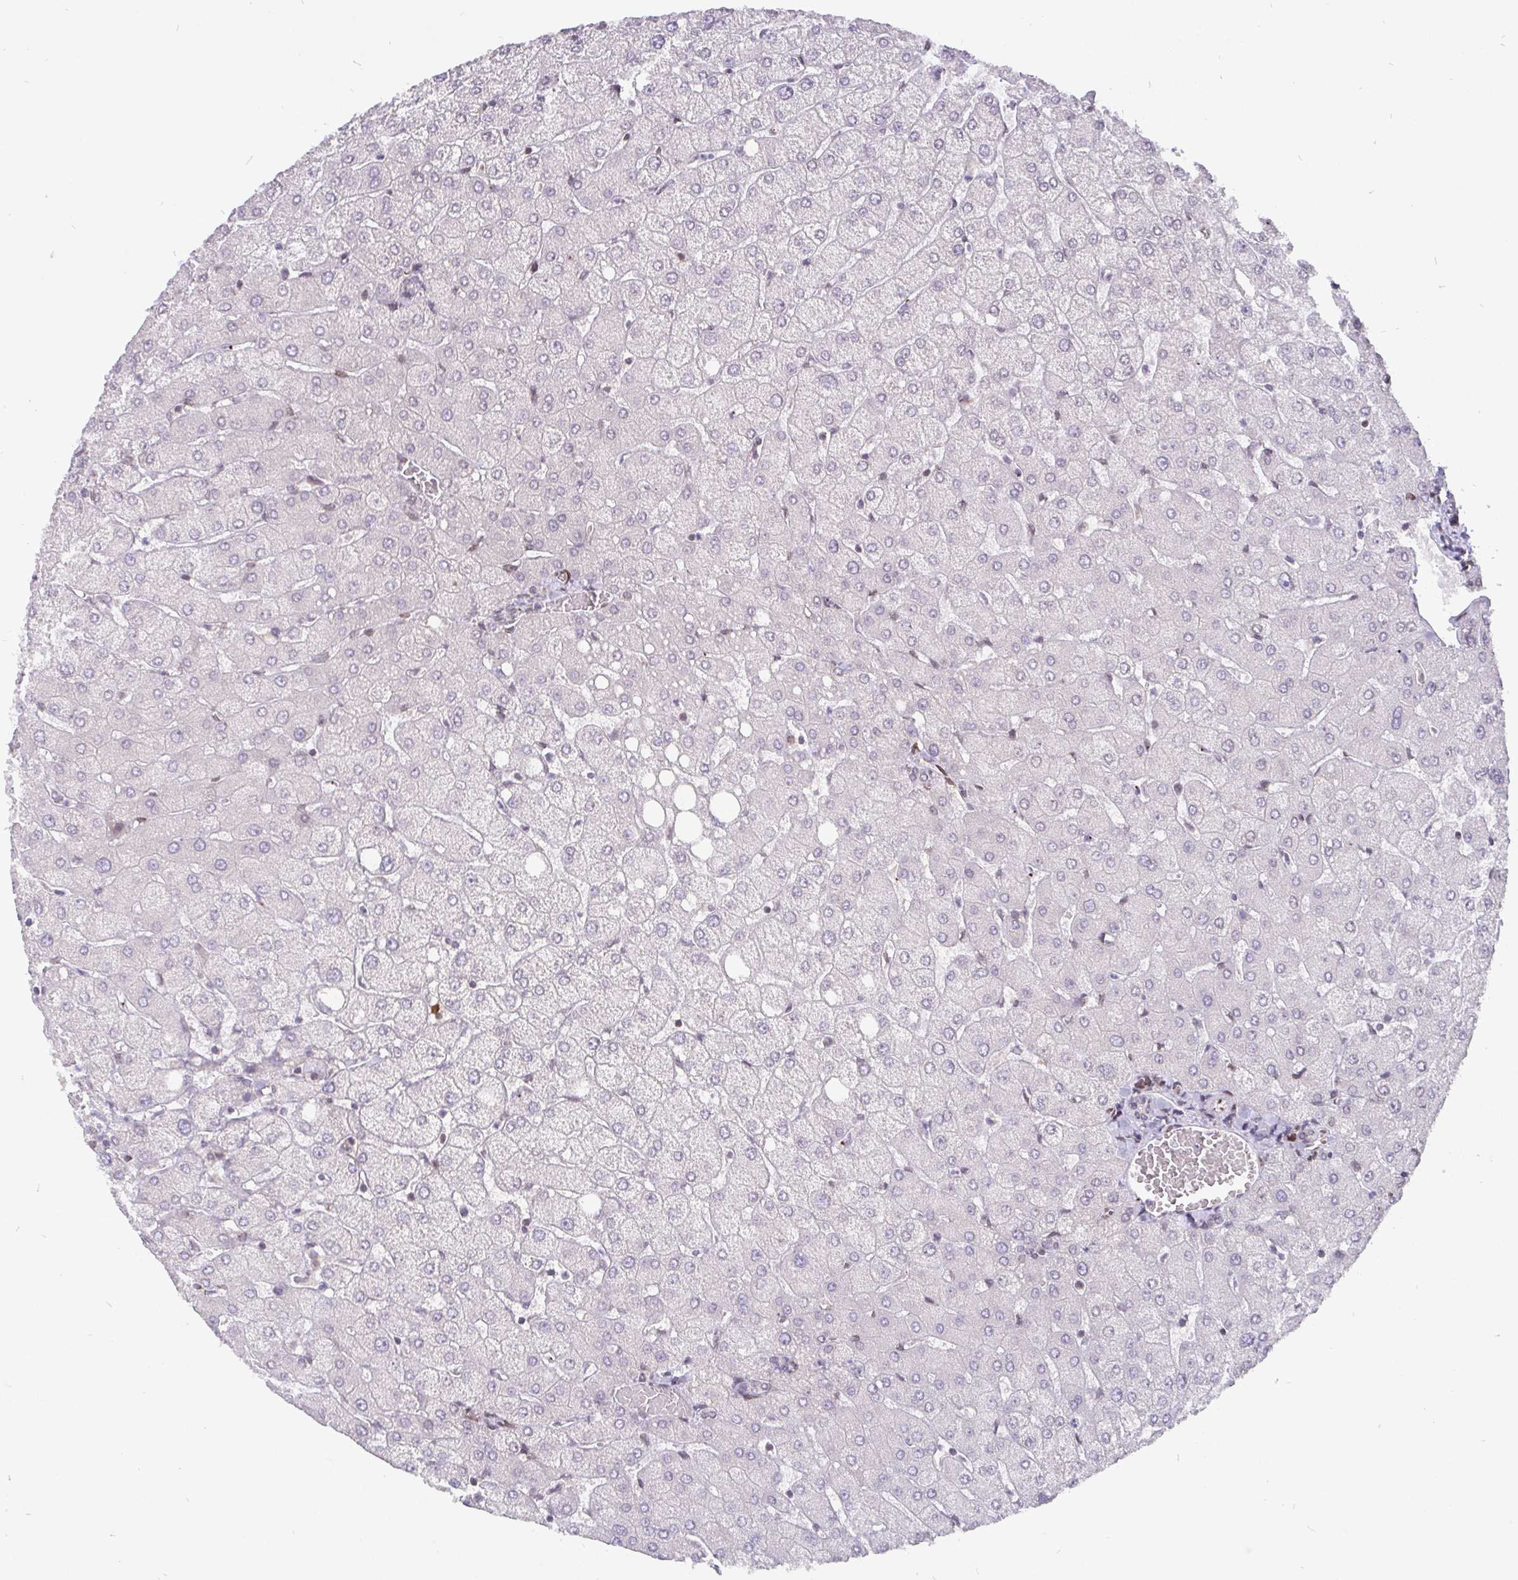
{"staining": {"intensity": "negative", "quantity": "none", "location": "none"}, "tissue": "liver", "cell_type": "Cholangiocytes", "image_type": "normal", "snomed": [{"axis": "morphology", "description": "Normal tissue, NOS"}, {"axis": "topography", "description": "Liver"}], "caption": "Human liver stained for a protein using IHC exhibits no staining in cholangiocytes.", "gene": "EMD", "patient": {"sex": "female", "age": 54}}